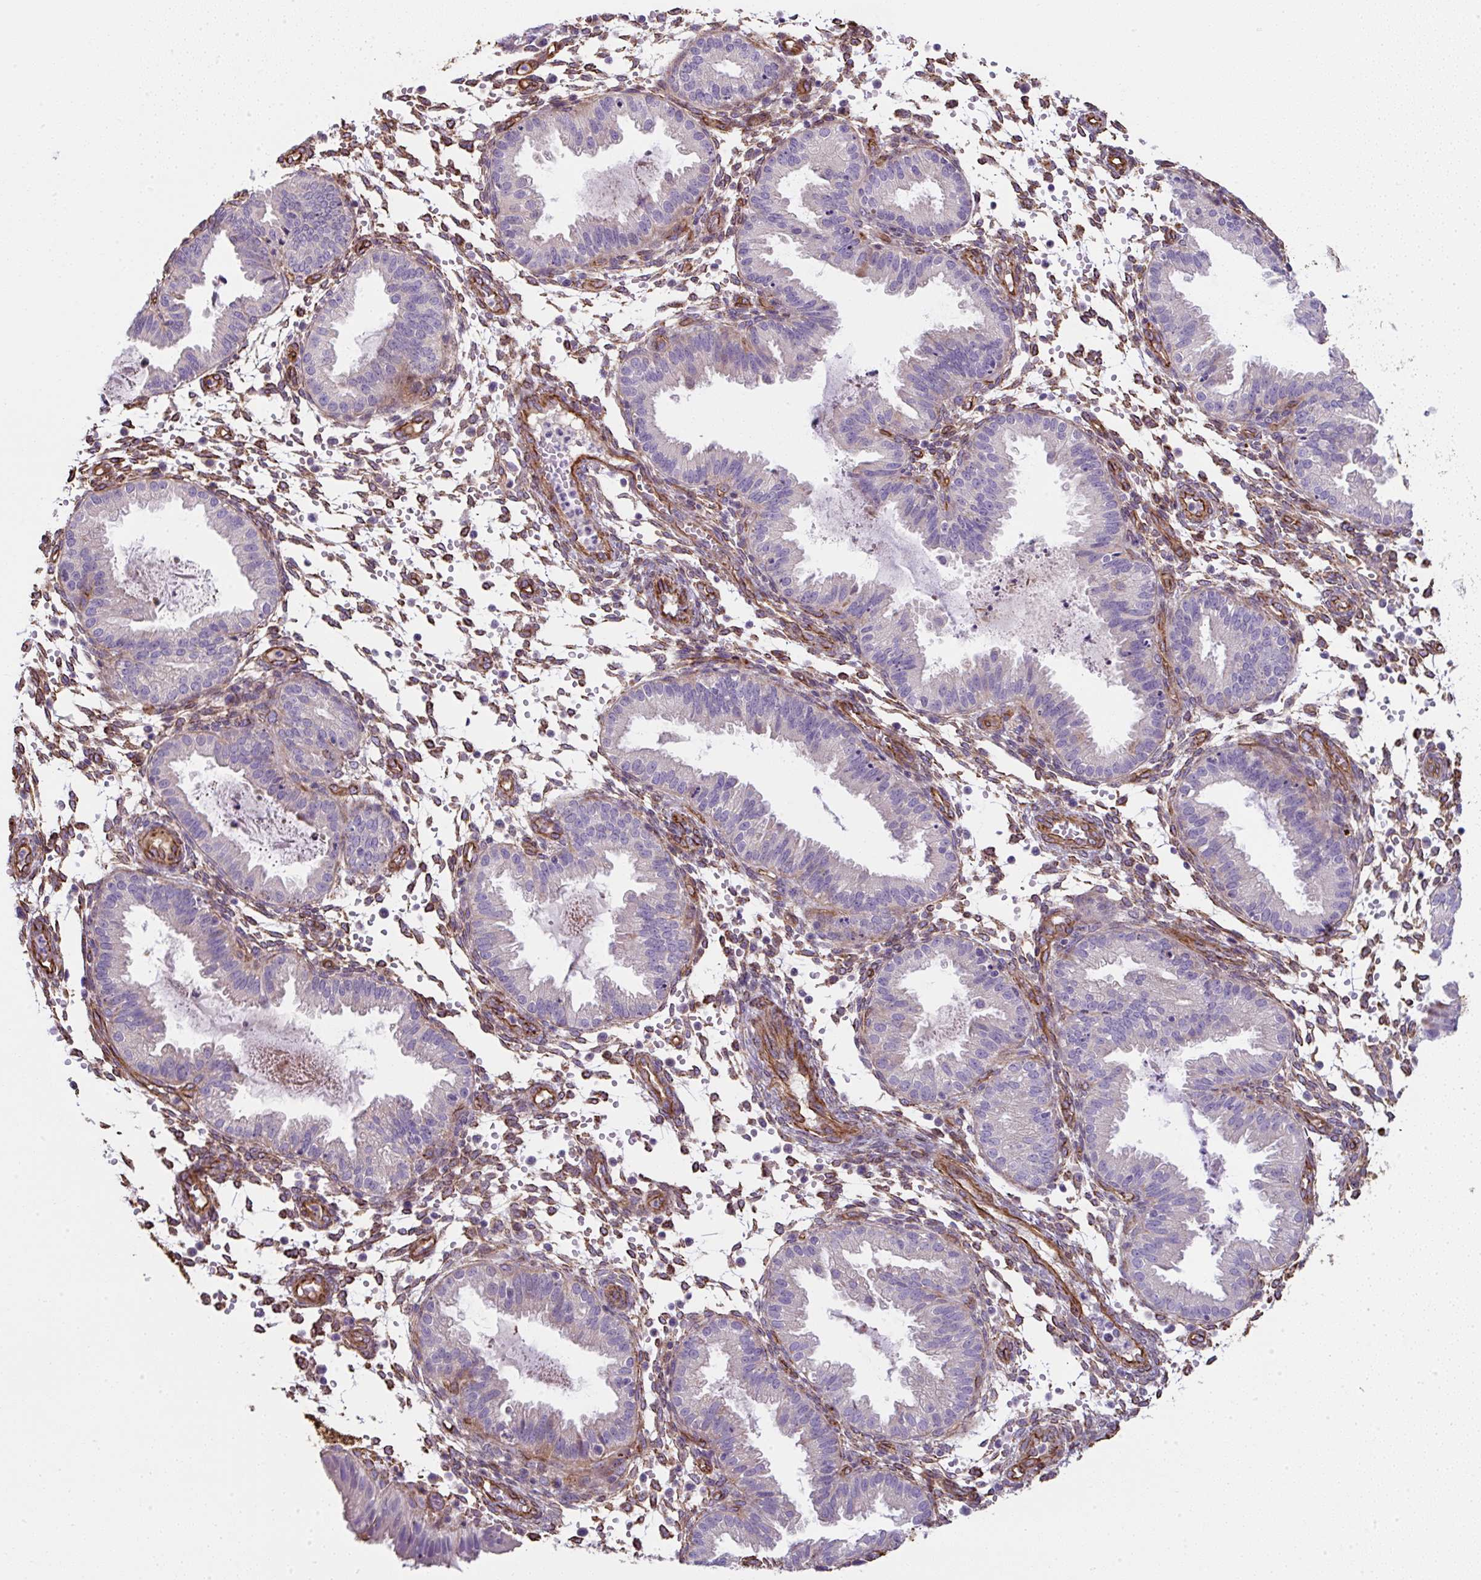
{"staining": {"intensity": "moderate", "quantity": "<25%", "location": "cytoplasmic/membranous"}, "tissue": "endometrium", "cell_type": "Cells in endometrial stroma", "image_type": "normal", "snomed": [{"axis": "morphology", "description": "Normal tissue, NOS"}, {"axis": "topography", "description": "Endometrium"}], "caption": "Cells in endometrial stroma reveal low levels of moderate cytoplasmic/membranous staining in about <25% of cells in unremarkable human endometrium. The staining was performed using DAB, with brown indicating positive protein expression. Nuclei are stained blue with hematoxylin.", "gene": "ANKUB1", "patient": {"sex": "female", "age": 33}}